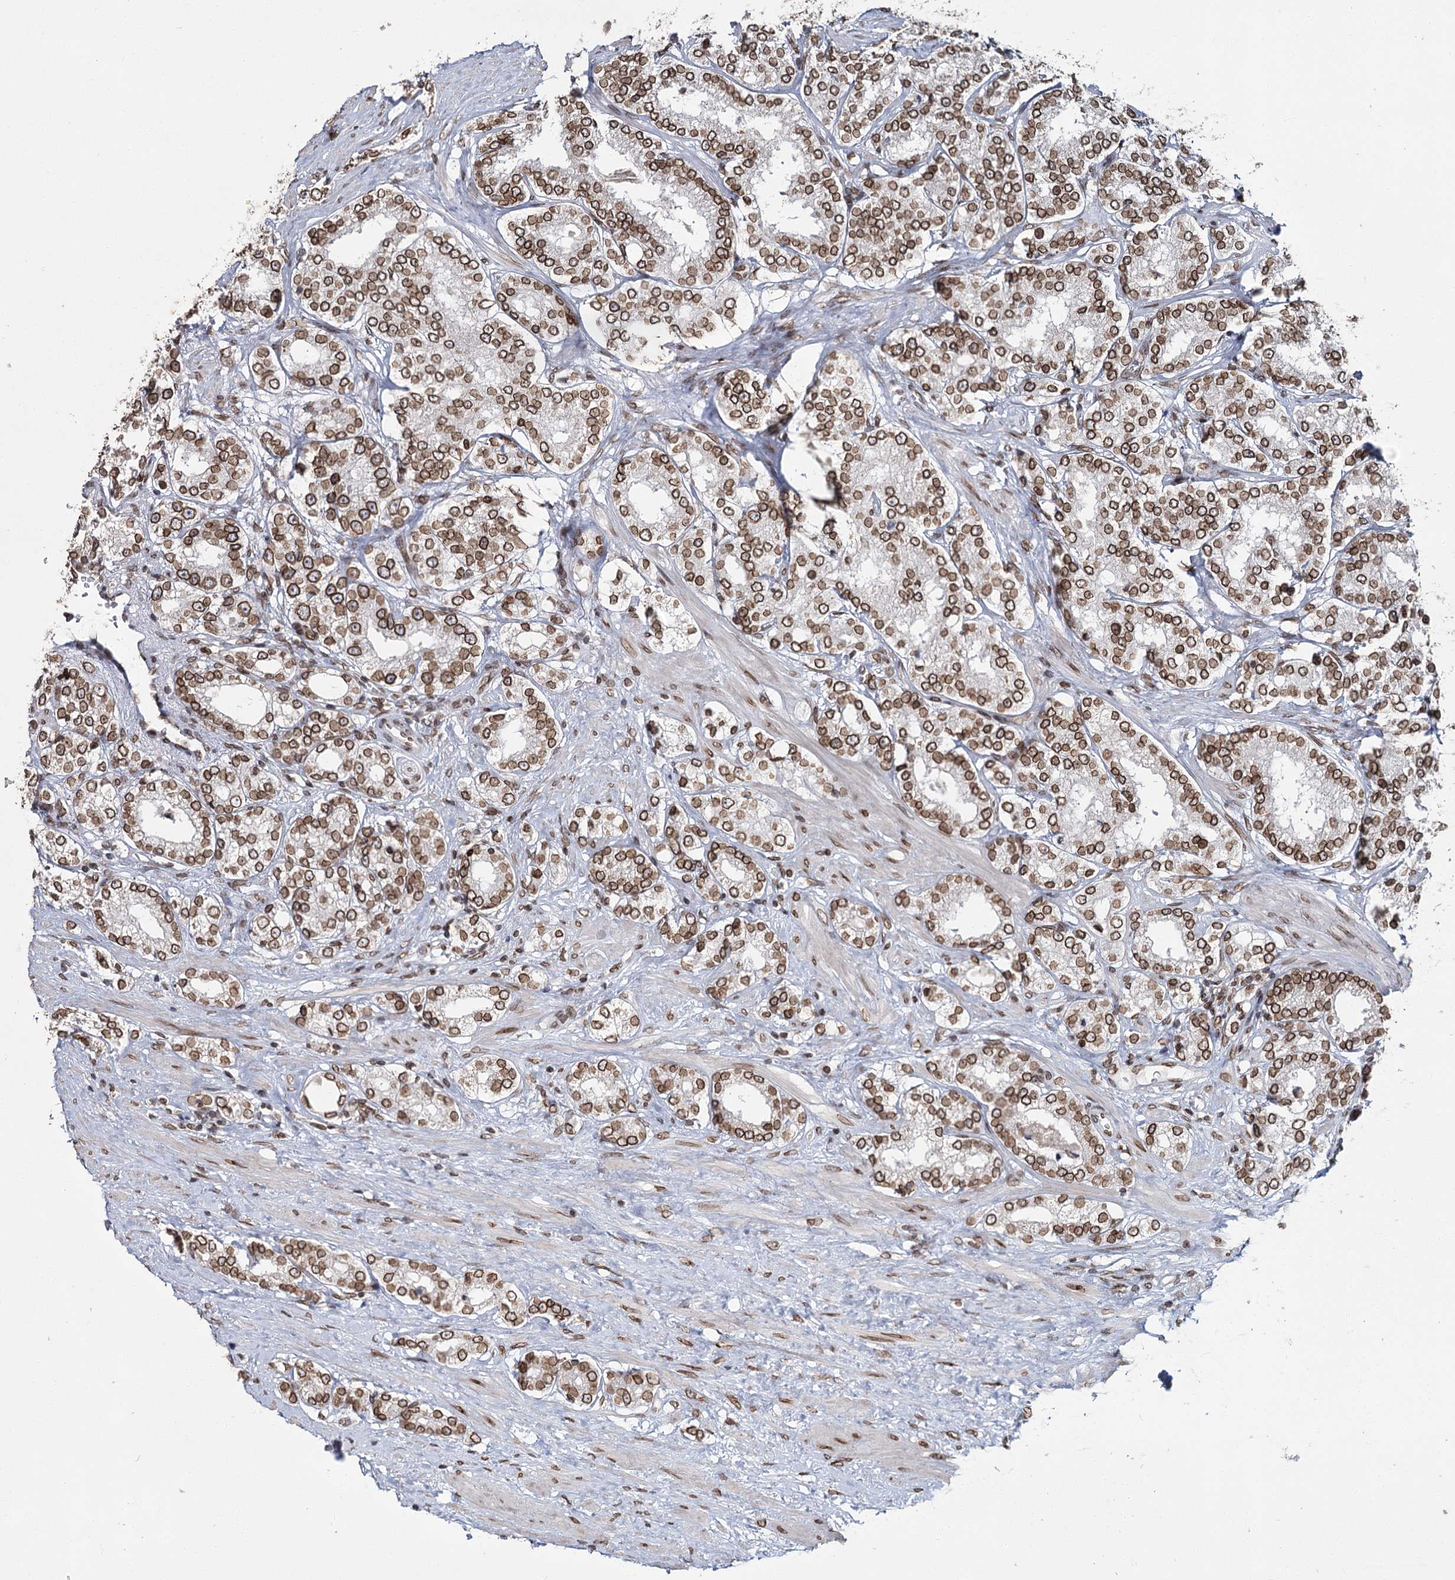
{"staining": {"intensity": "moderate", "quantity": ">75%", "location": "cytoplasmic/membranous,nuclear"}, "tissue": "prostate cancer", "cell_type": "Tumor cells", "image_type": "cancer", "snomed": [{"axis": "morphology", "description": "Normal tissue, NOS"}, {"axis": "morphology", "description": "Adenocarcinoma, High grade"}, {"axis": "topography", "description": "Prostate"}], "caption": "Moderate cytoplasmic/membranous and nuclear protein expression is seen in approximately >75% of tumor cells in prostate cancer.", "gene": "KIAA0930", "patient": {"sex": "male", "age": 83}}